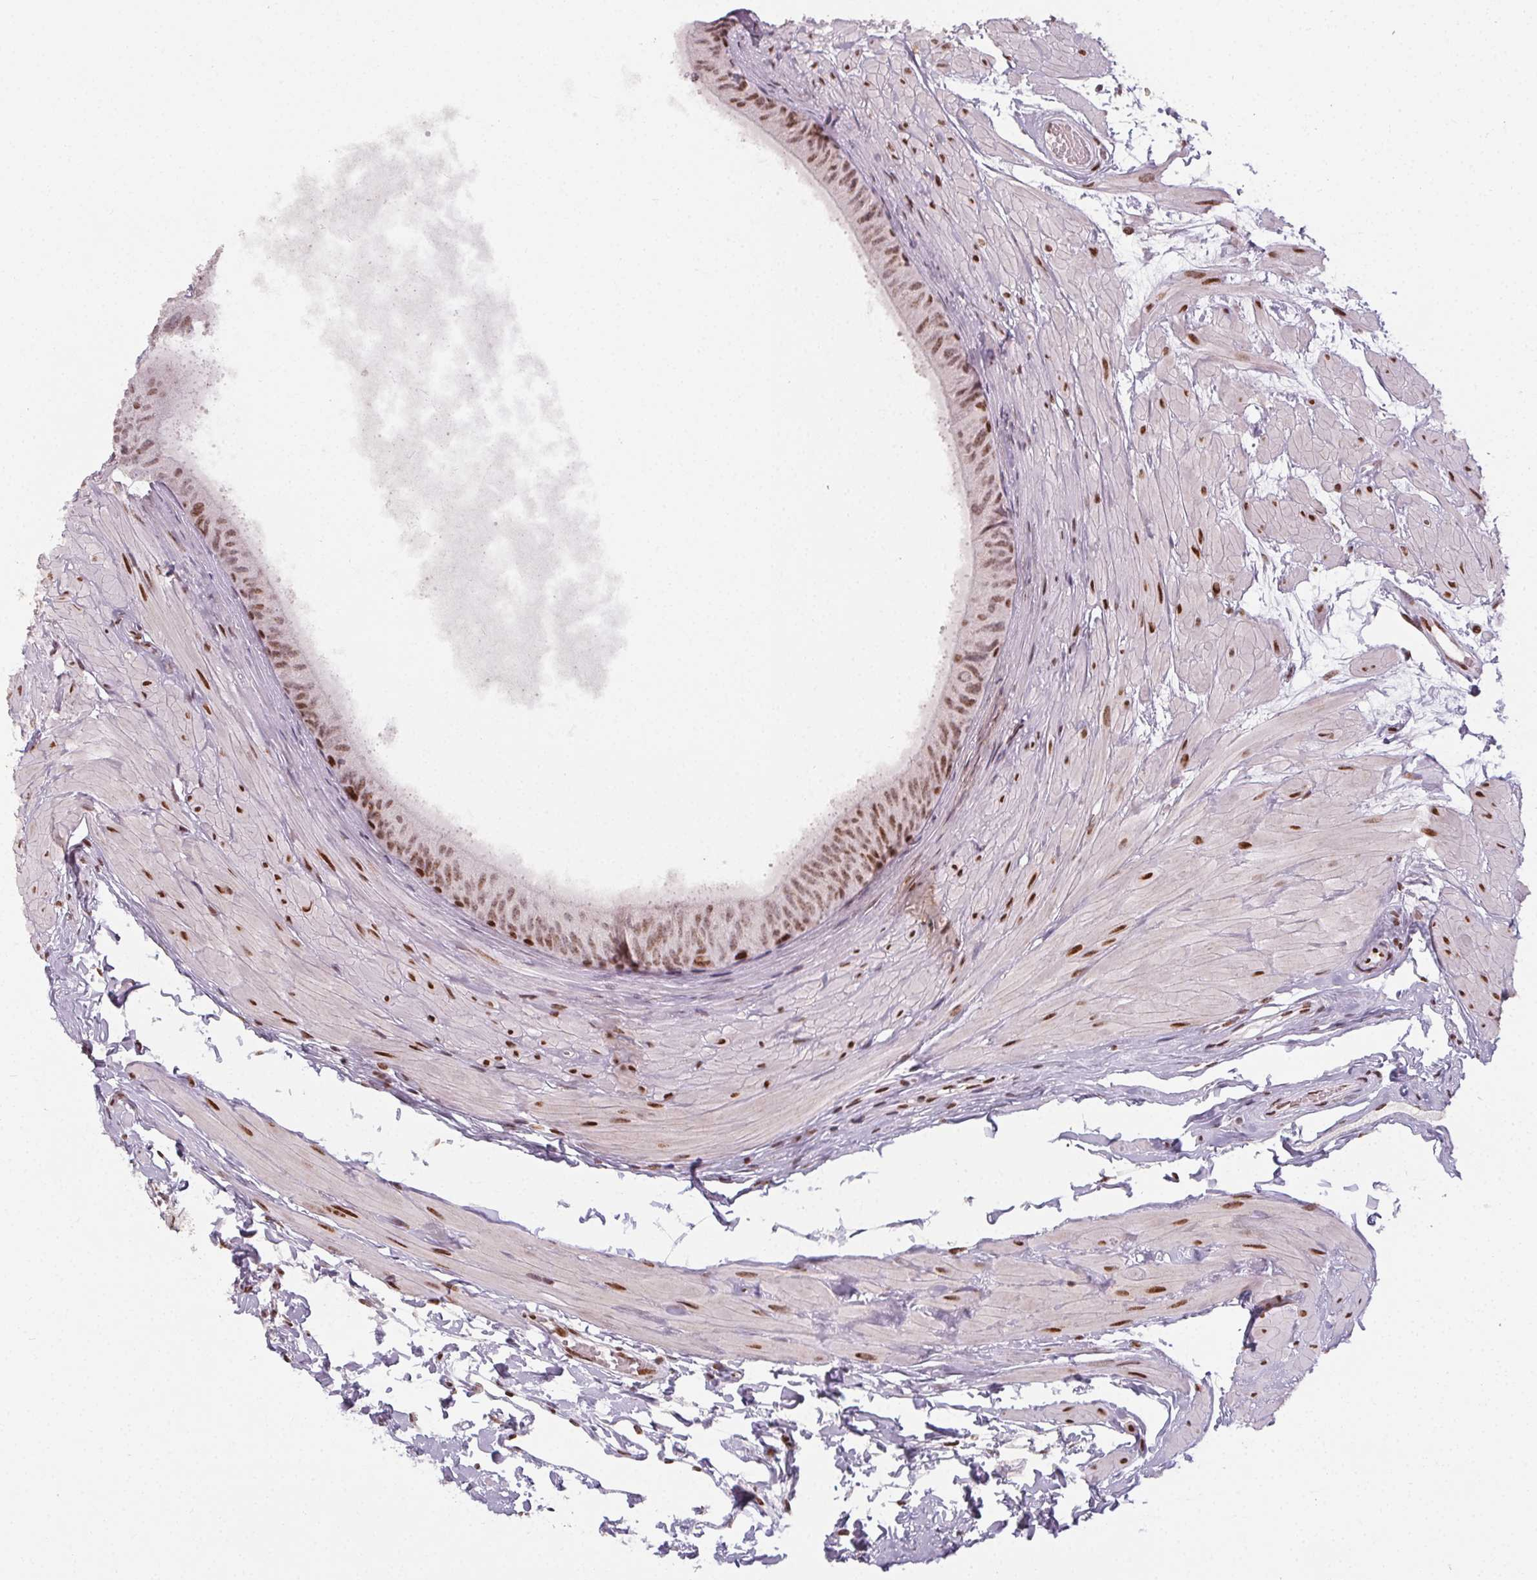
{"staining": {"intensity": "moderate", "quantity": ">75%", "location": "nuclear"}, "tissue": "epididymis", "cell_type": "Glandular cells", "image_type": "normal", "snomed": [{"axis": "morphology", "description": "Normal tissue, NOS"}, {"axis": "topography", "description": "Epididymis"}], "caption": "Immunohistochemical staining of normal epididymis reveals medium levels of moderate nuclear expression in about >75% of glandular cells. Ihc stains the protein of interest in brown and the nuclei are stained blue.", "gene": "KMT2A", "patient": {"sex": "male", "age": 33}}